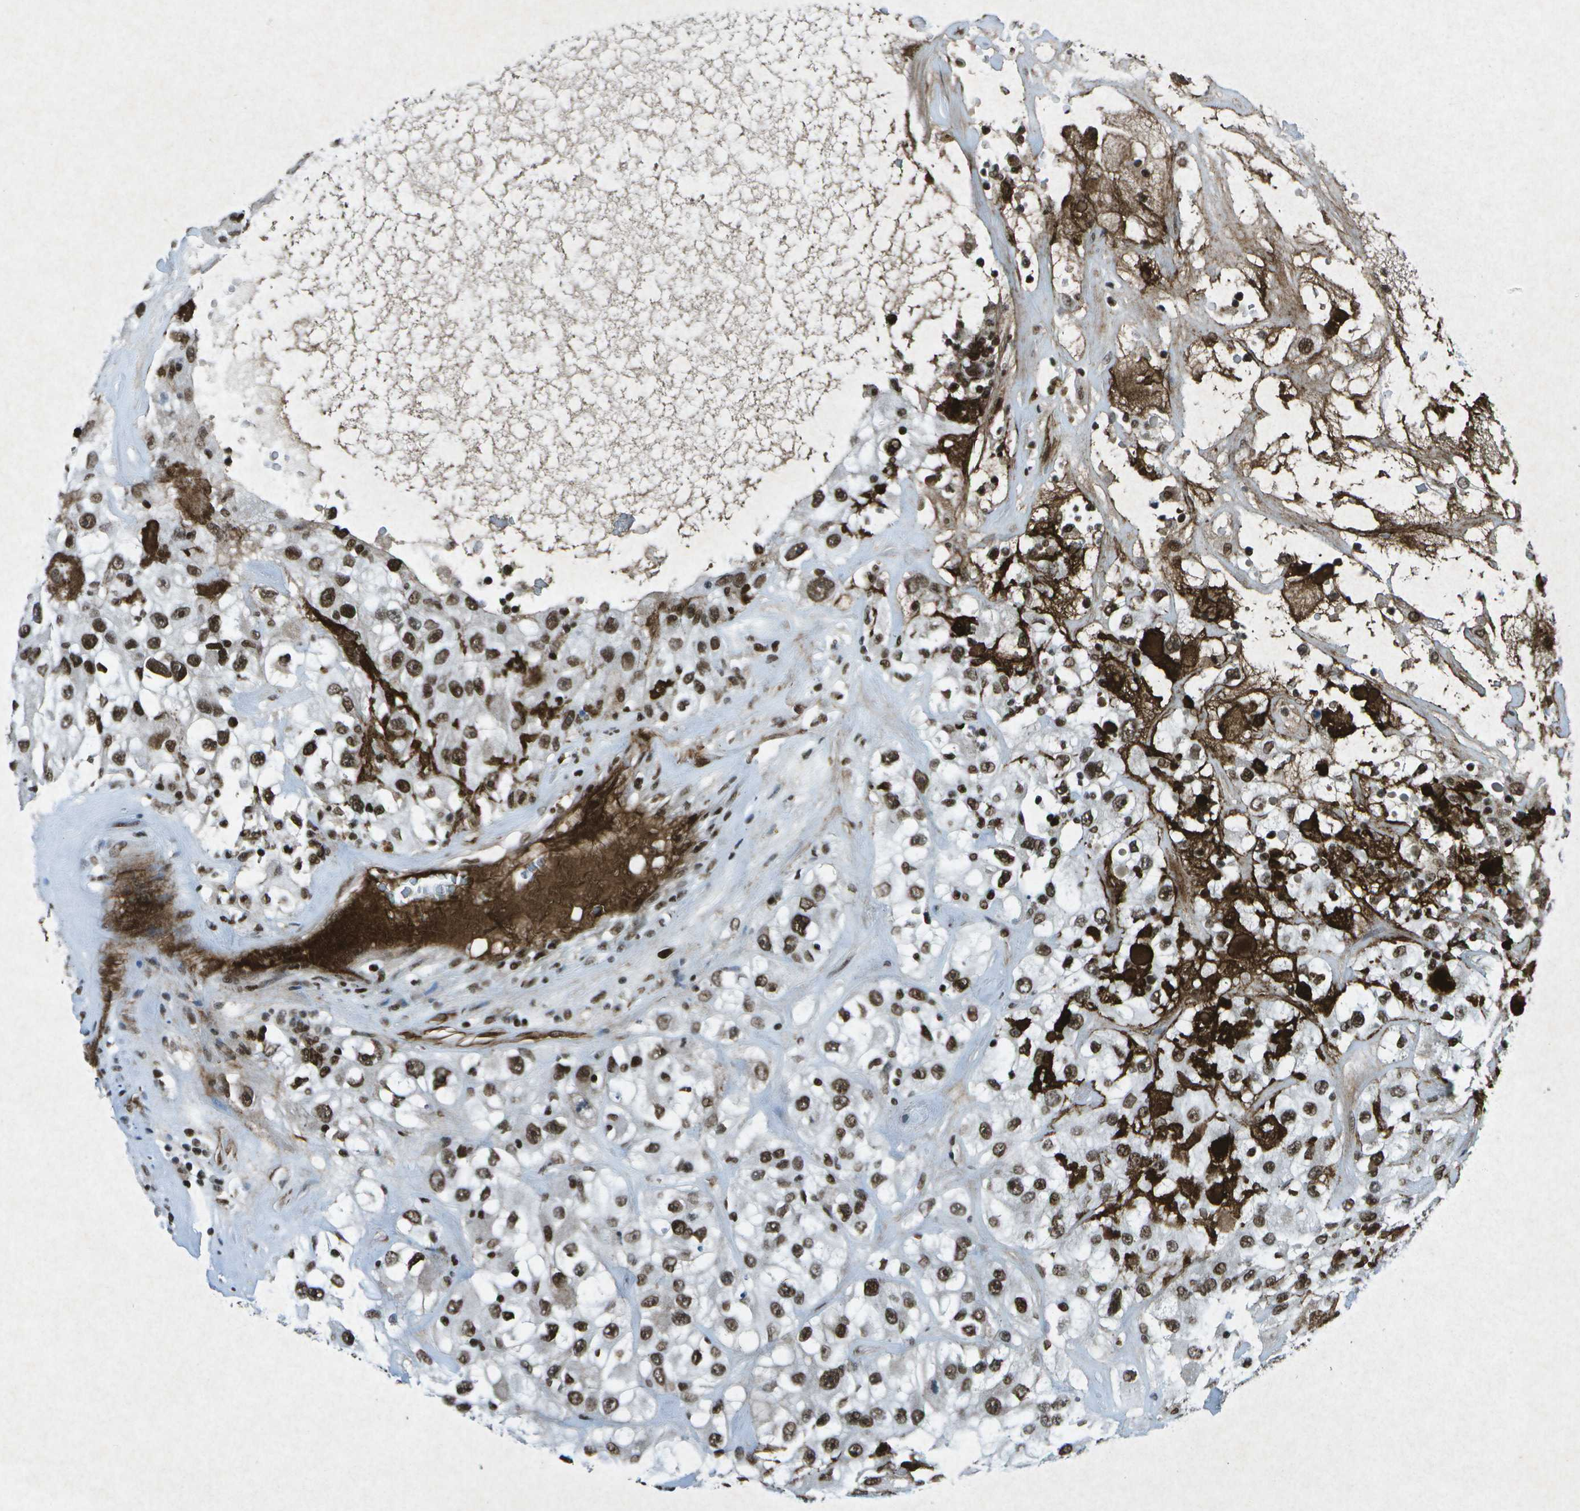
{"staining": {"intensity": "strong", "quantity": ">75%", "location": "nuclear"}, "tissue": "renal cancer", "cell_type": "Tumor cells", "image_type": "cancer", "snomed": [{"axis": "morphology", "description": "Adenocarcinoma, NOS"}, {"axis": "topography", "description": "Kidney"}], "caption": "Tumor cells demonstrate strong nuclear expression in approximately >75% of cells in adenocarcinoma (renal).", "gene": "MTA2", "patient": {"sex": "female", "age": 52}}